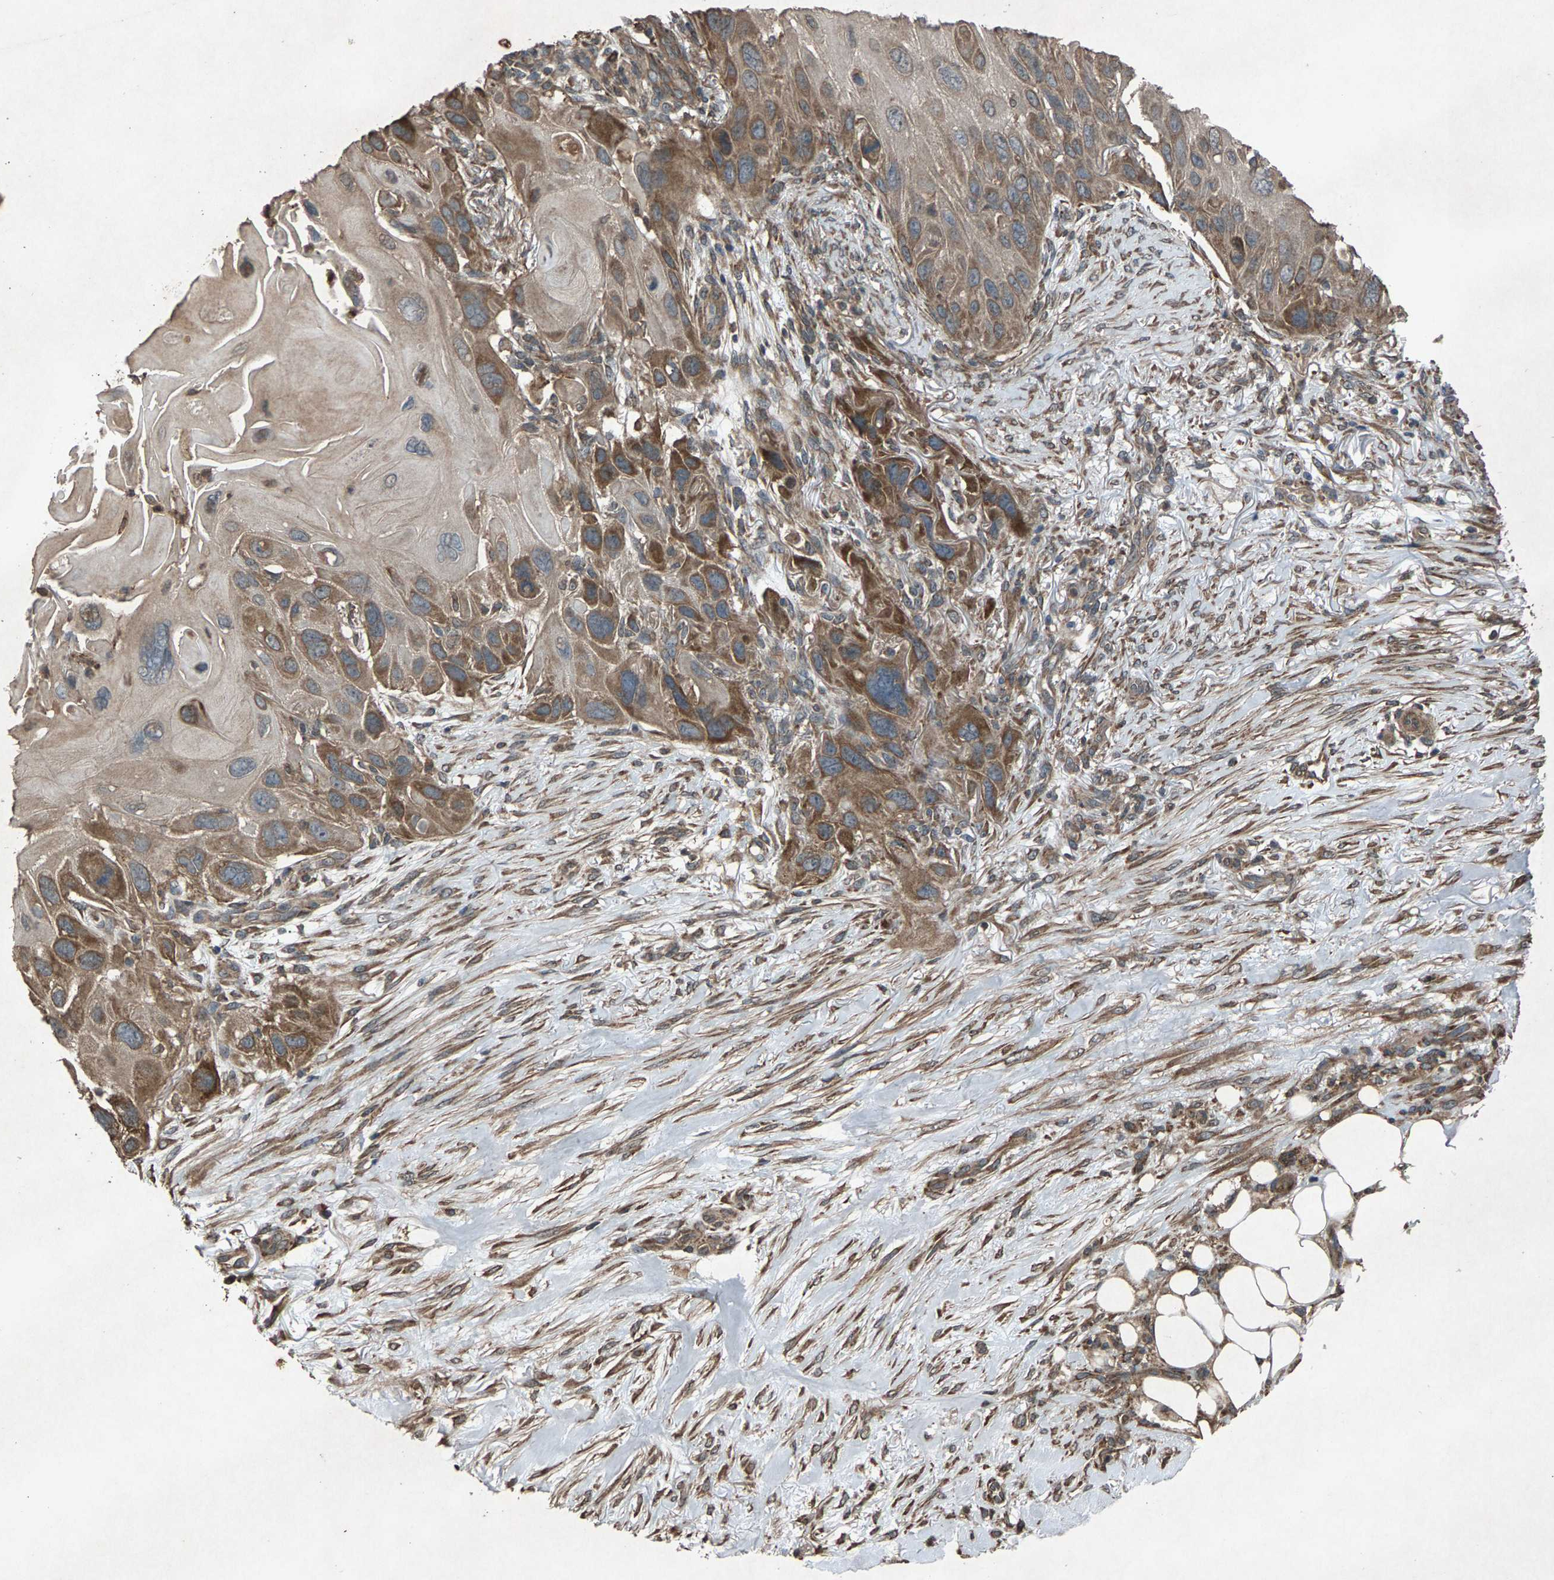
{"staining": {"intensity": "moderate", "quantity": ">75%", "location": "cytoplasmic/membranous"}, "tissue": "skin cancer", "cell_type": "Tumor cells", "image_type": "cancer", "snomed": [{"axis": "morphology", "description": "Squamous cell carcinoma, NOS"}, {"axis": "topography", "description": "Skin"}], "caption": "Protein staining by IHC exhibits moderate cytoplasmic/membranous positivity in approximately >75% of tumor cells in squamous cell carcinoma (skin). The protein is shown in brown color, while the nuclei are stained blue.", "gene": "CALR", "patient": {"sex": "female", "age": 77}}